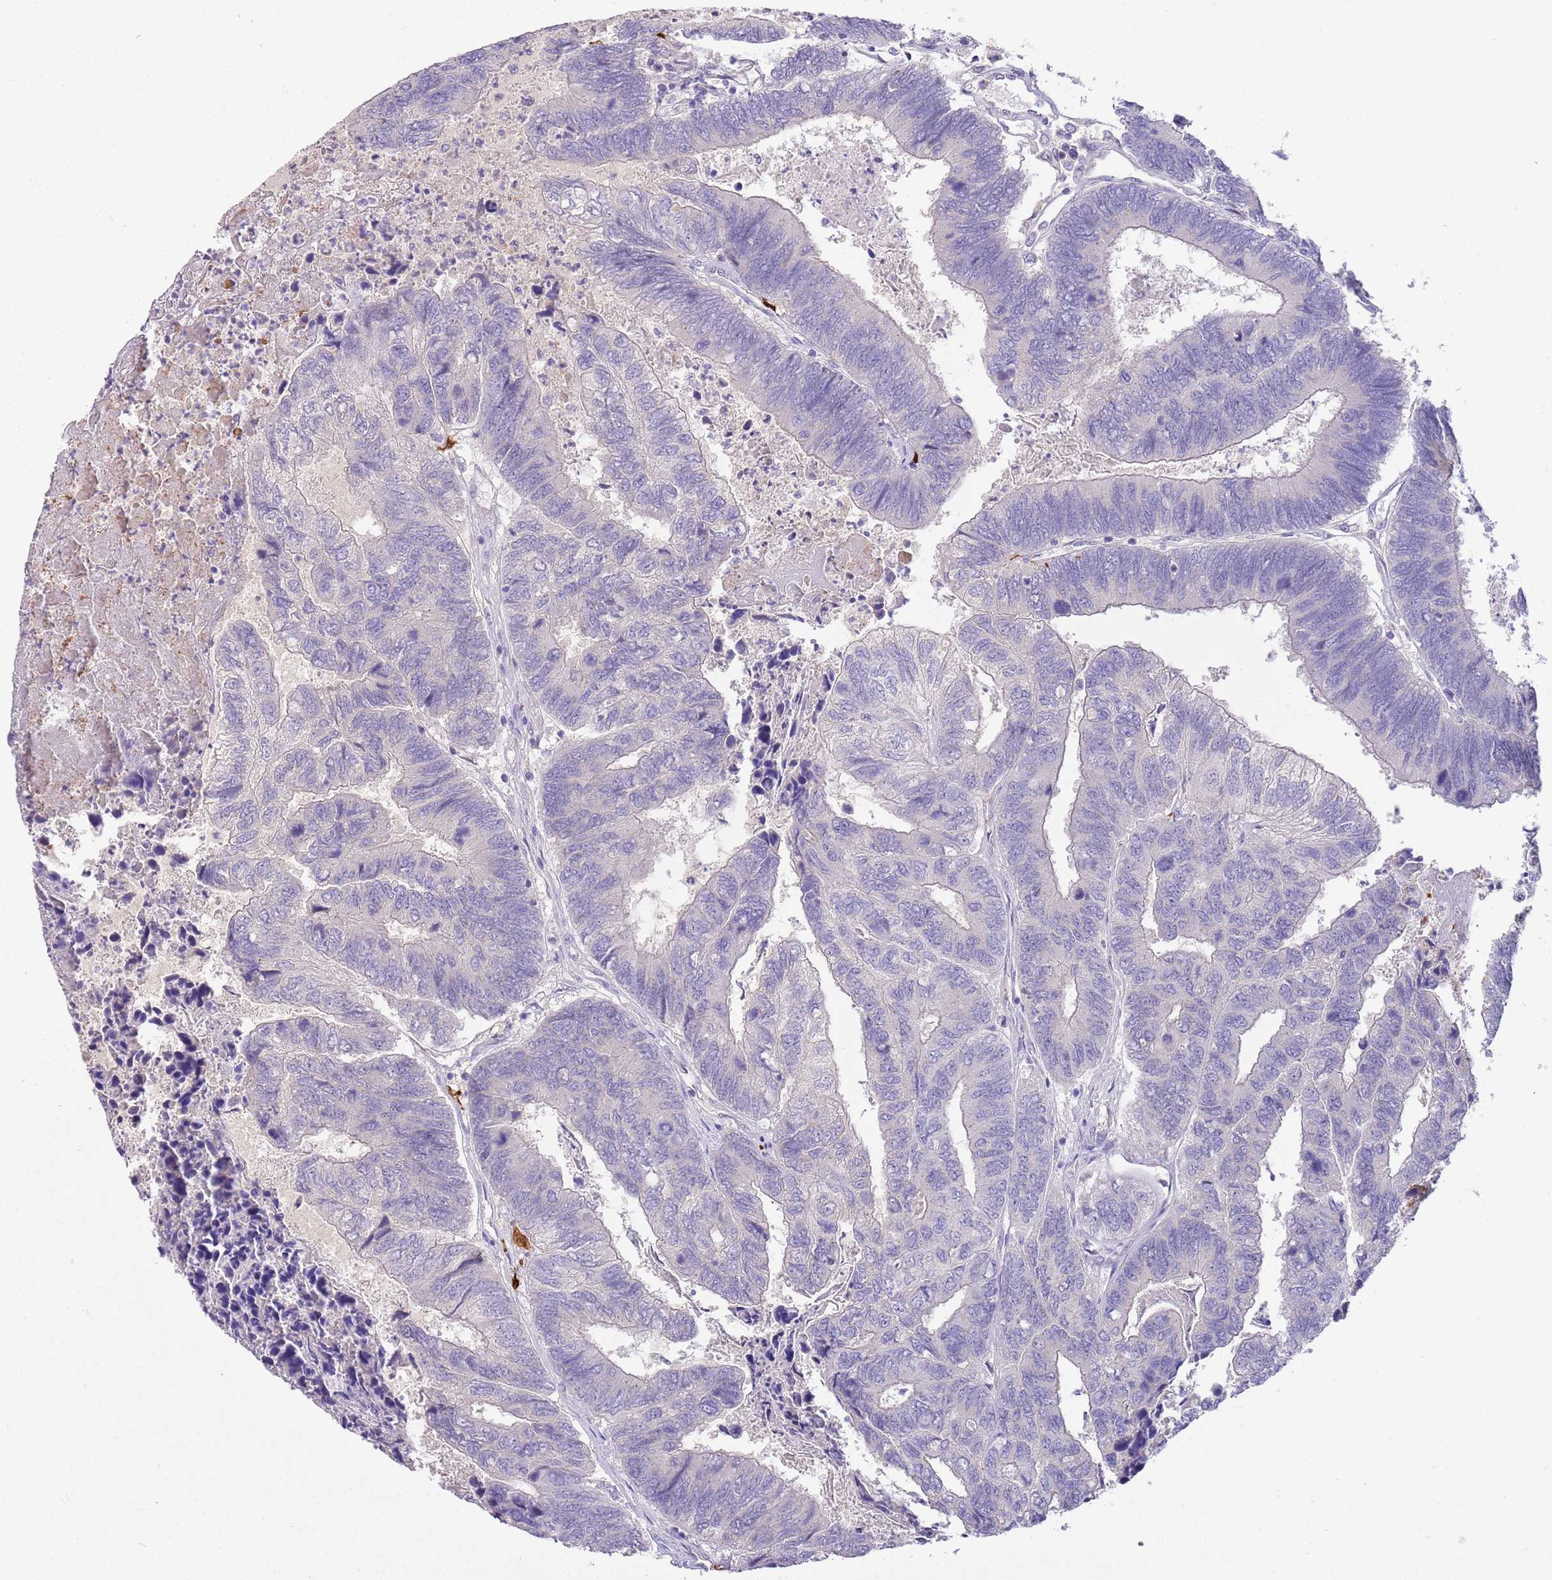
{"staining": {"intensity": "negative", "quantity": "none", "location": "none"}, "tissue": "colorectal cancer", "cell_type": "Tumor cells", "image_type": "cancer", "snomed": [{"axis": "morphology", "description": "Adenocarcinoma, NOS"}, {"axis": "topography", "description": "Colon"}], "caption": "Immunohistochemistry (IHC) of colorectal adenocarcinoma exhibits no staining in tumor cells.", "gene": "SFTPA1", "patient": {"sex": "female", "age": 67}}